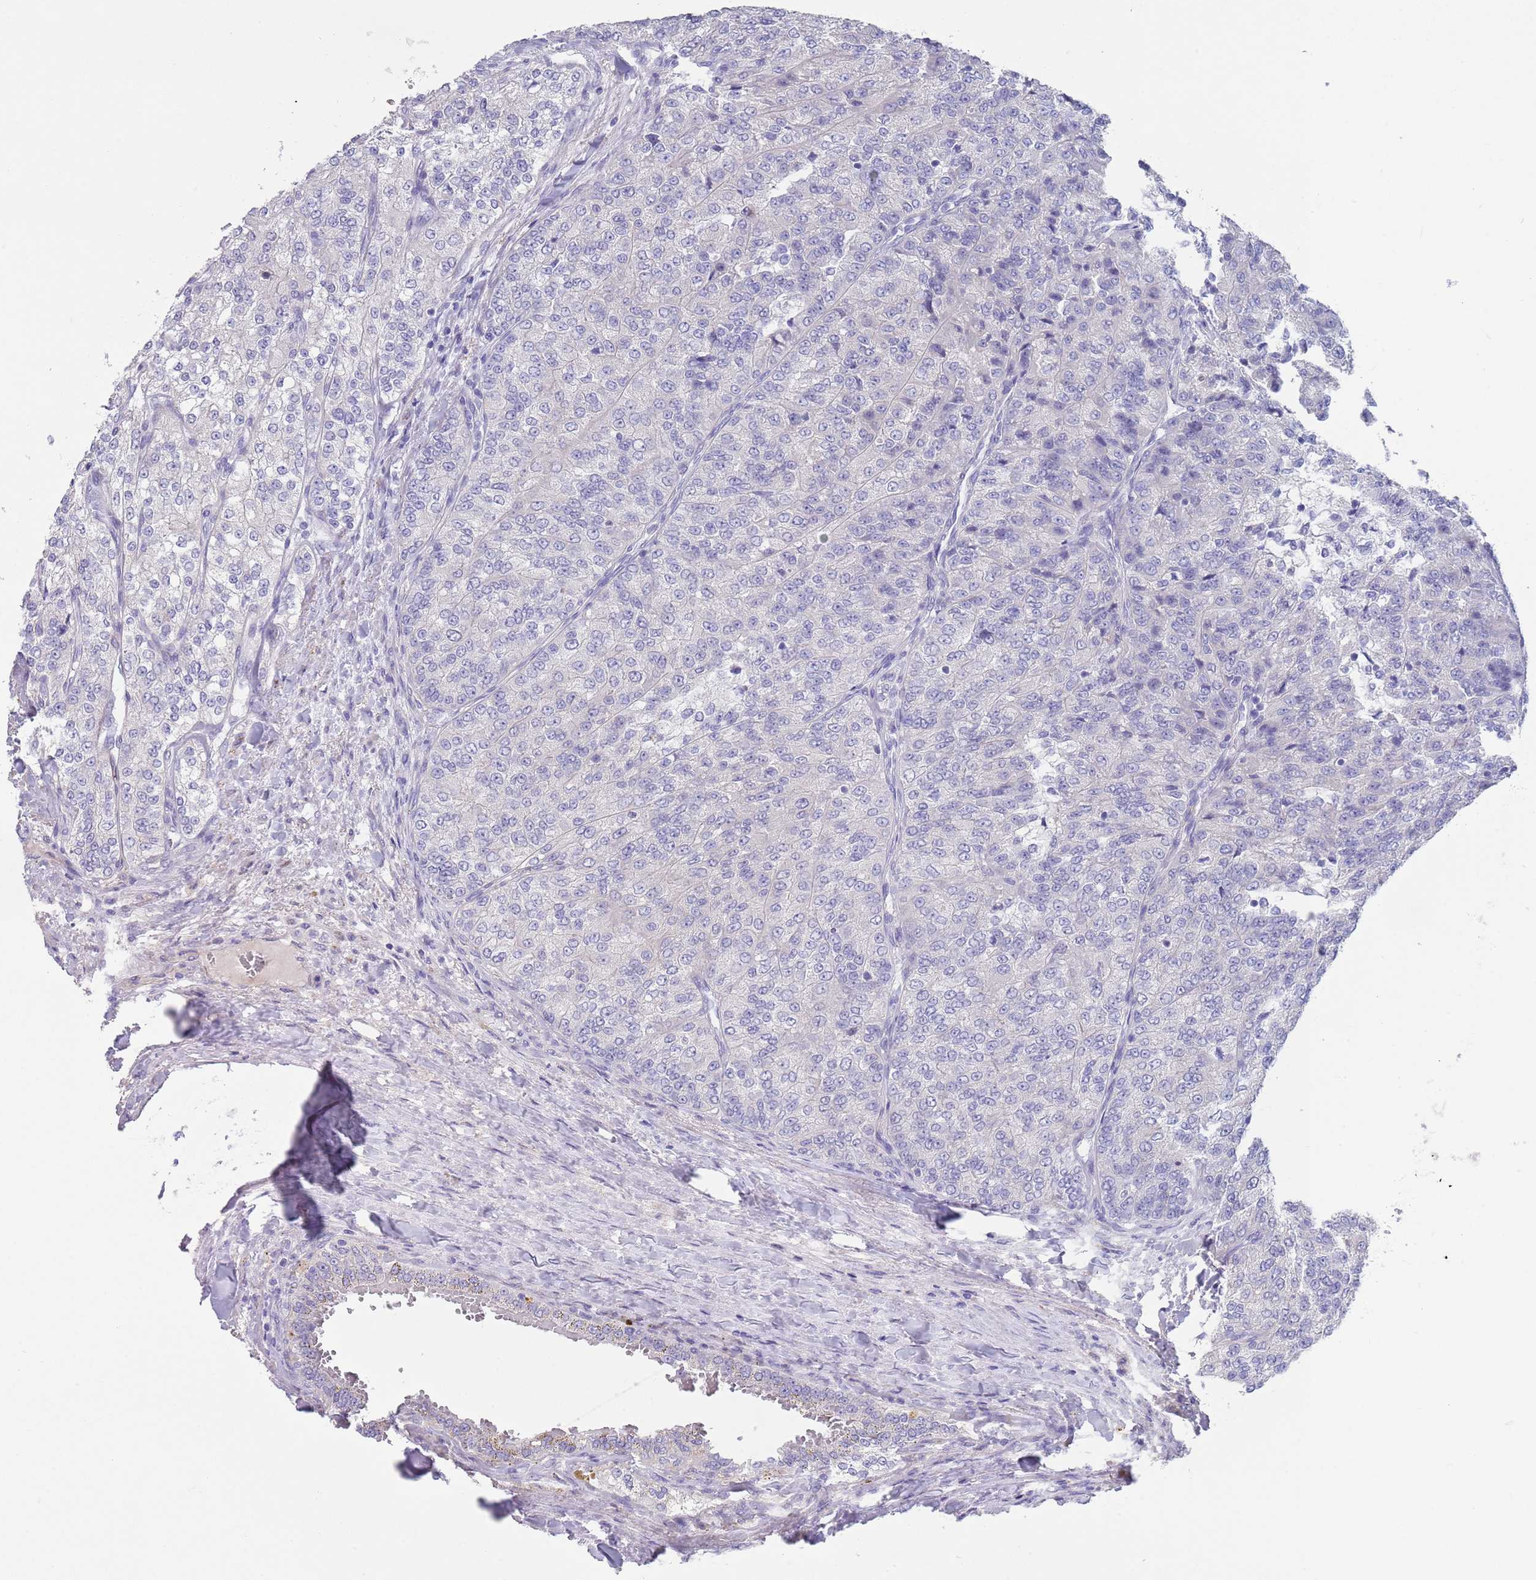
{"staining": {"intensity": "negative", "quantity": "none", "location": "none"}, "tissue": "renal cancer", "cell_type": "Tumor cells", "image_type": "cancer", "snomed": [{"axis": "morphology", "description": "Adenocarcinoma, NOS"}, {"axis": "topography", "description": "Kidney"}], "caption": "IHC micrograph of human renal cancer (adenocarcinoma) stained for a protein (brown), which demonstrates no staining in tumor cells.", "gene": "RNF169", "patient": {"sex": "female", "age": 63}}